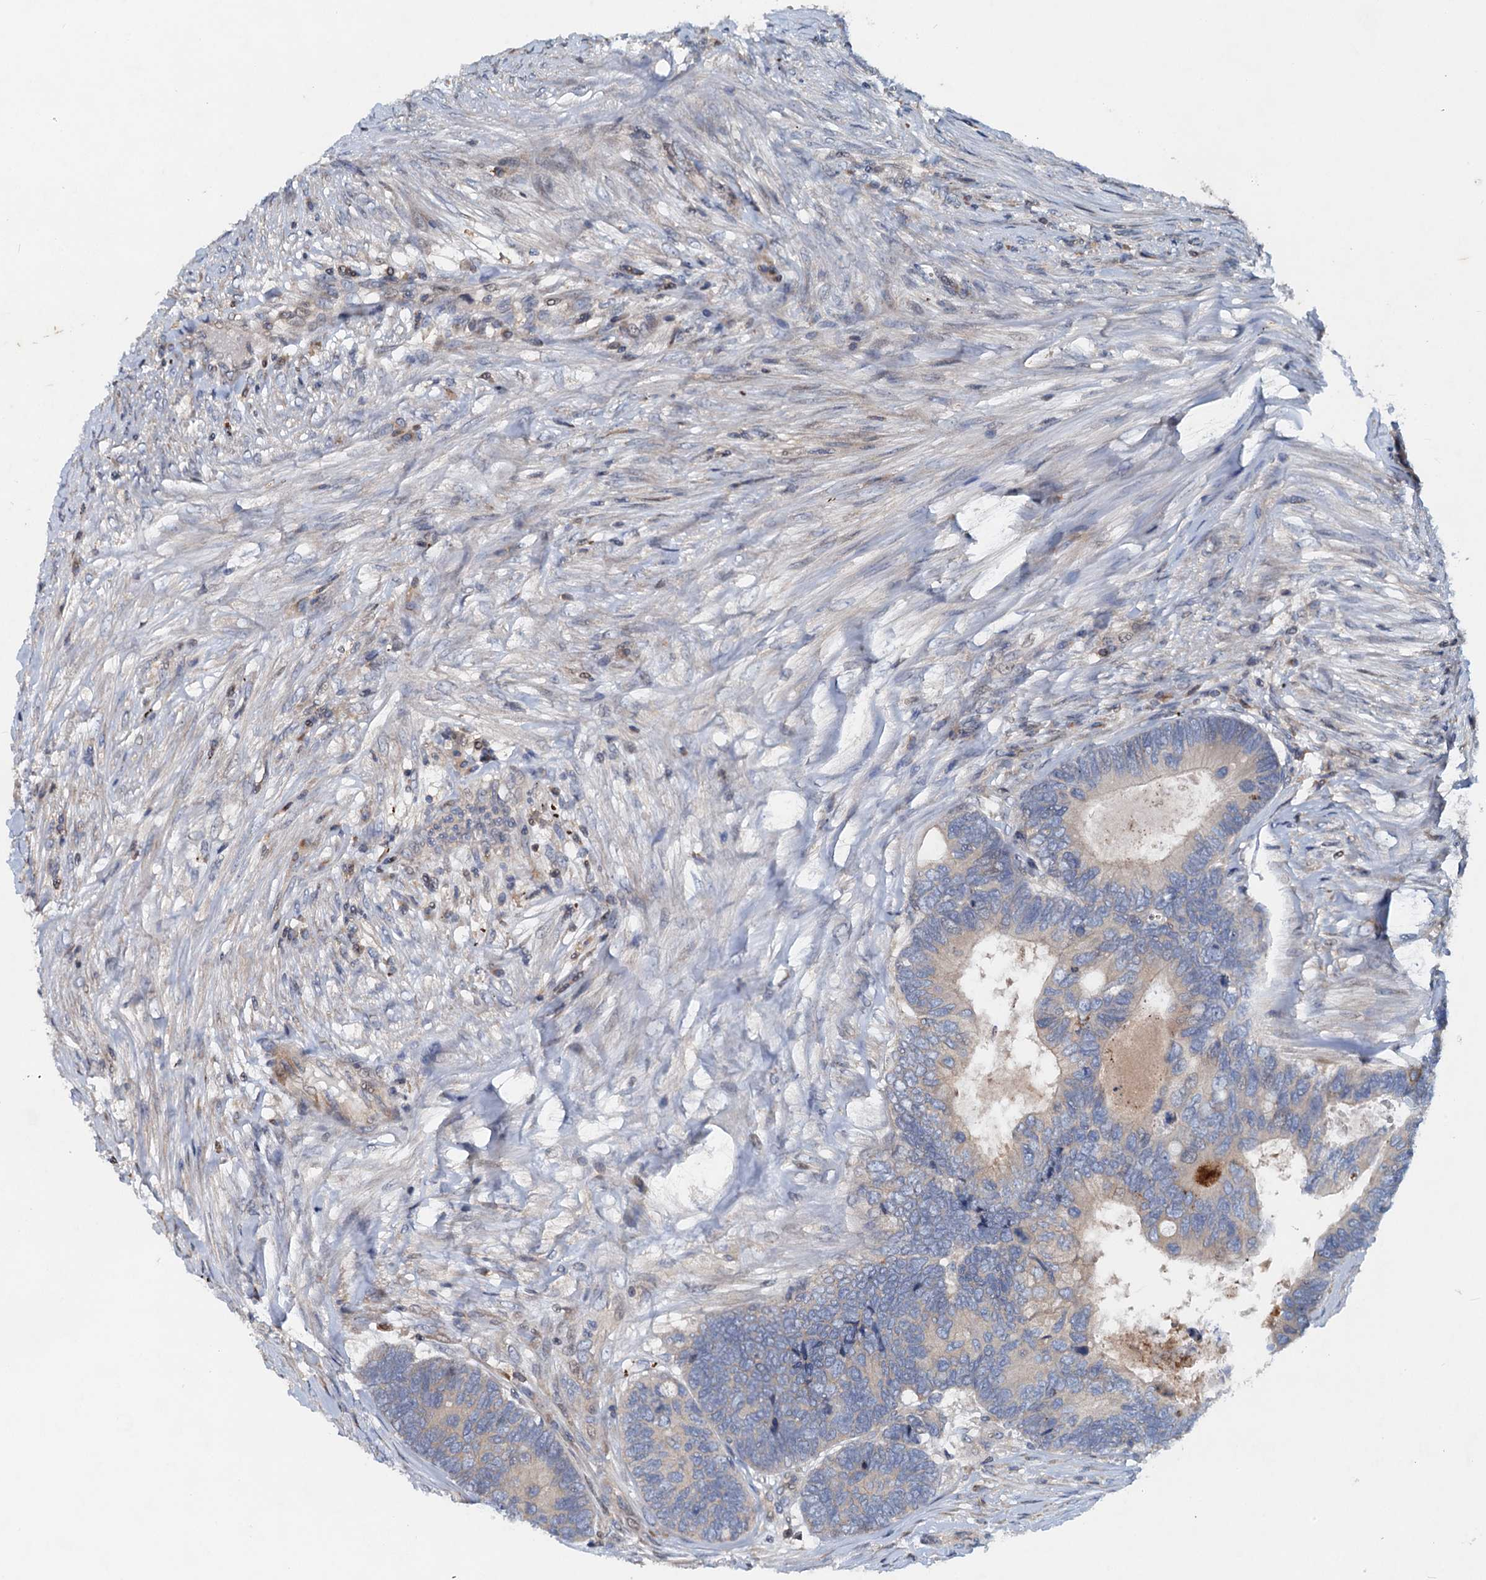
{"staining": {"intensity": "weak", "quantity": "<25%", "location": "cytoplasmic/membranous"}, "tissue": "colorectal cancer", "cell_type": "Tumor cells", "image_type": "cancer", "snomed": [{"axis": "morphology", "description": "Adenocarcinoma, NOS"}, {"axis": "topography", "description": "Colon"}], "caption": "IHC micrograph of neoplastic tissue: human colorectal adenocarcinoma stained with DAB (3,3'-diaminobenzidine) shows no significant protein positivity in tumor cells. (Immunohistochemistry, brightfield microscopy, high magnification).", "gene": "NBEA", "patient": {"sex": "female", "age": 67}}